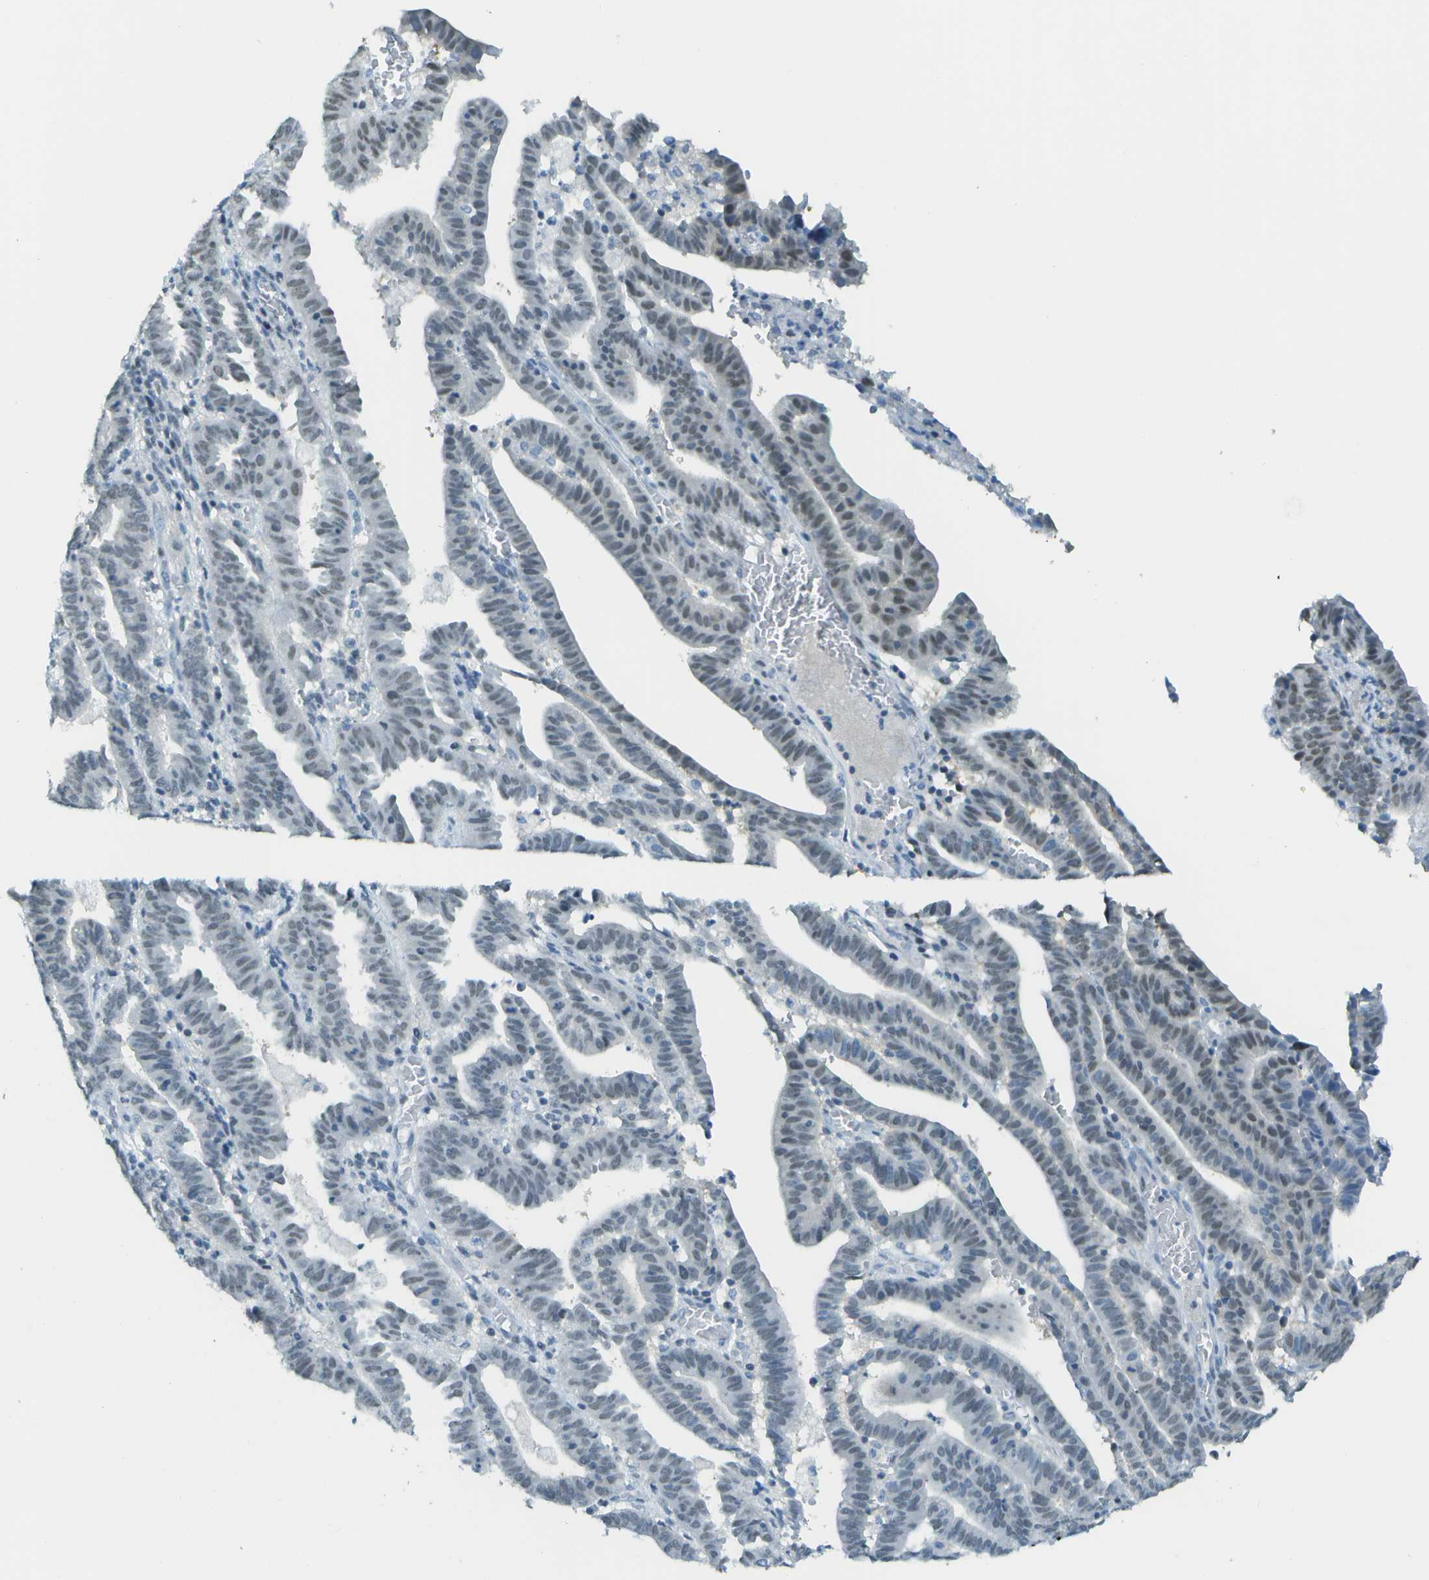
{"staining": {"intensity": "weak", "quantity": "<25%", "location": "nuclear"}, "tissue": "endometrial cancer", "cell_type": "Tumor cells", "image_type": "cancer", "snomed": [{"axis": "morphology", "description": "Adenocarcinoma, NOS"}, {"axis": "topography", "description": "Uterus"}], "caption": "Endometrial cancer (adenocarcinoma) stained for a protein using immunohistochemistry shows no staining tumor cells.", "gene": "NEK11", "patient": {"sex": "female", "age": 83}}